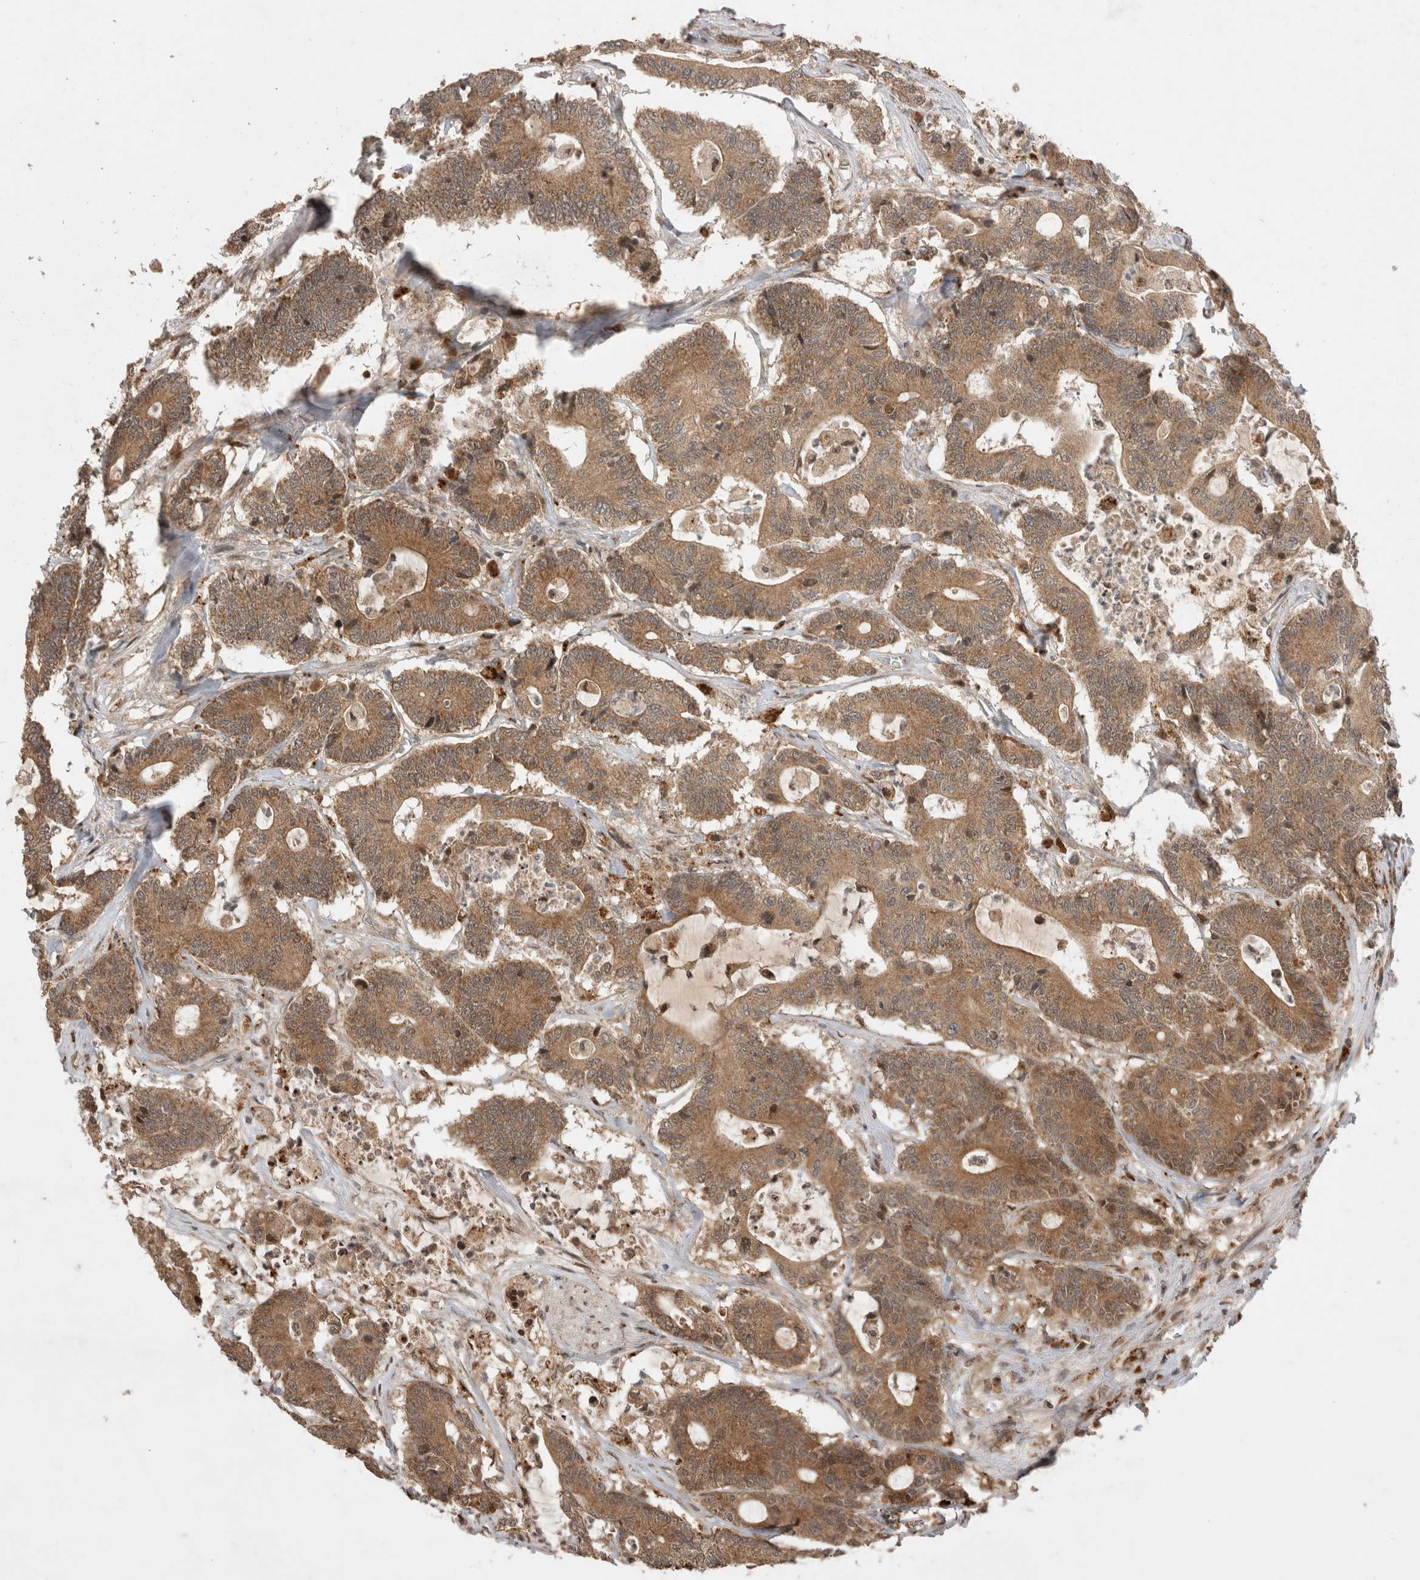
{"staining": {"intensity": "moderate", "quantity": ">75%", "location": "cytoplasmic/membranous"}, "tissue": "colorectal cancer", "cell_type": "Tumor cells", "image_type": "cancer", "snomed": [{"axis": "morphology", "description": "Adenocarcinoma, NOS"}, {"axis": "topography", "description": "Colon"}], "caption": "The immunohistochemical stain shows moderate cytoplasmic/membranous expression in tumor cells of colorectal cancer (adenocarcinoma) tissue.", "gene": "FAM221A", "patient": {"sex": "female", "age": 84}}